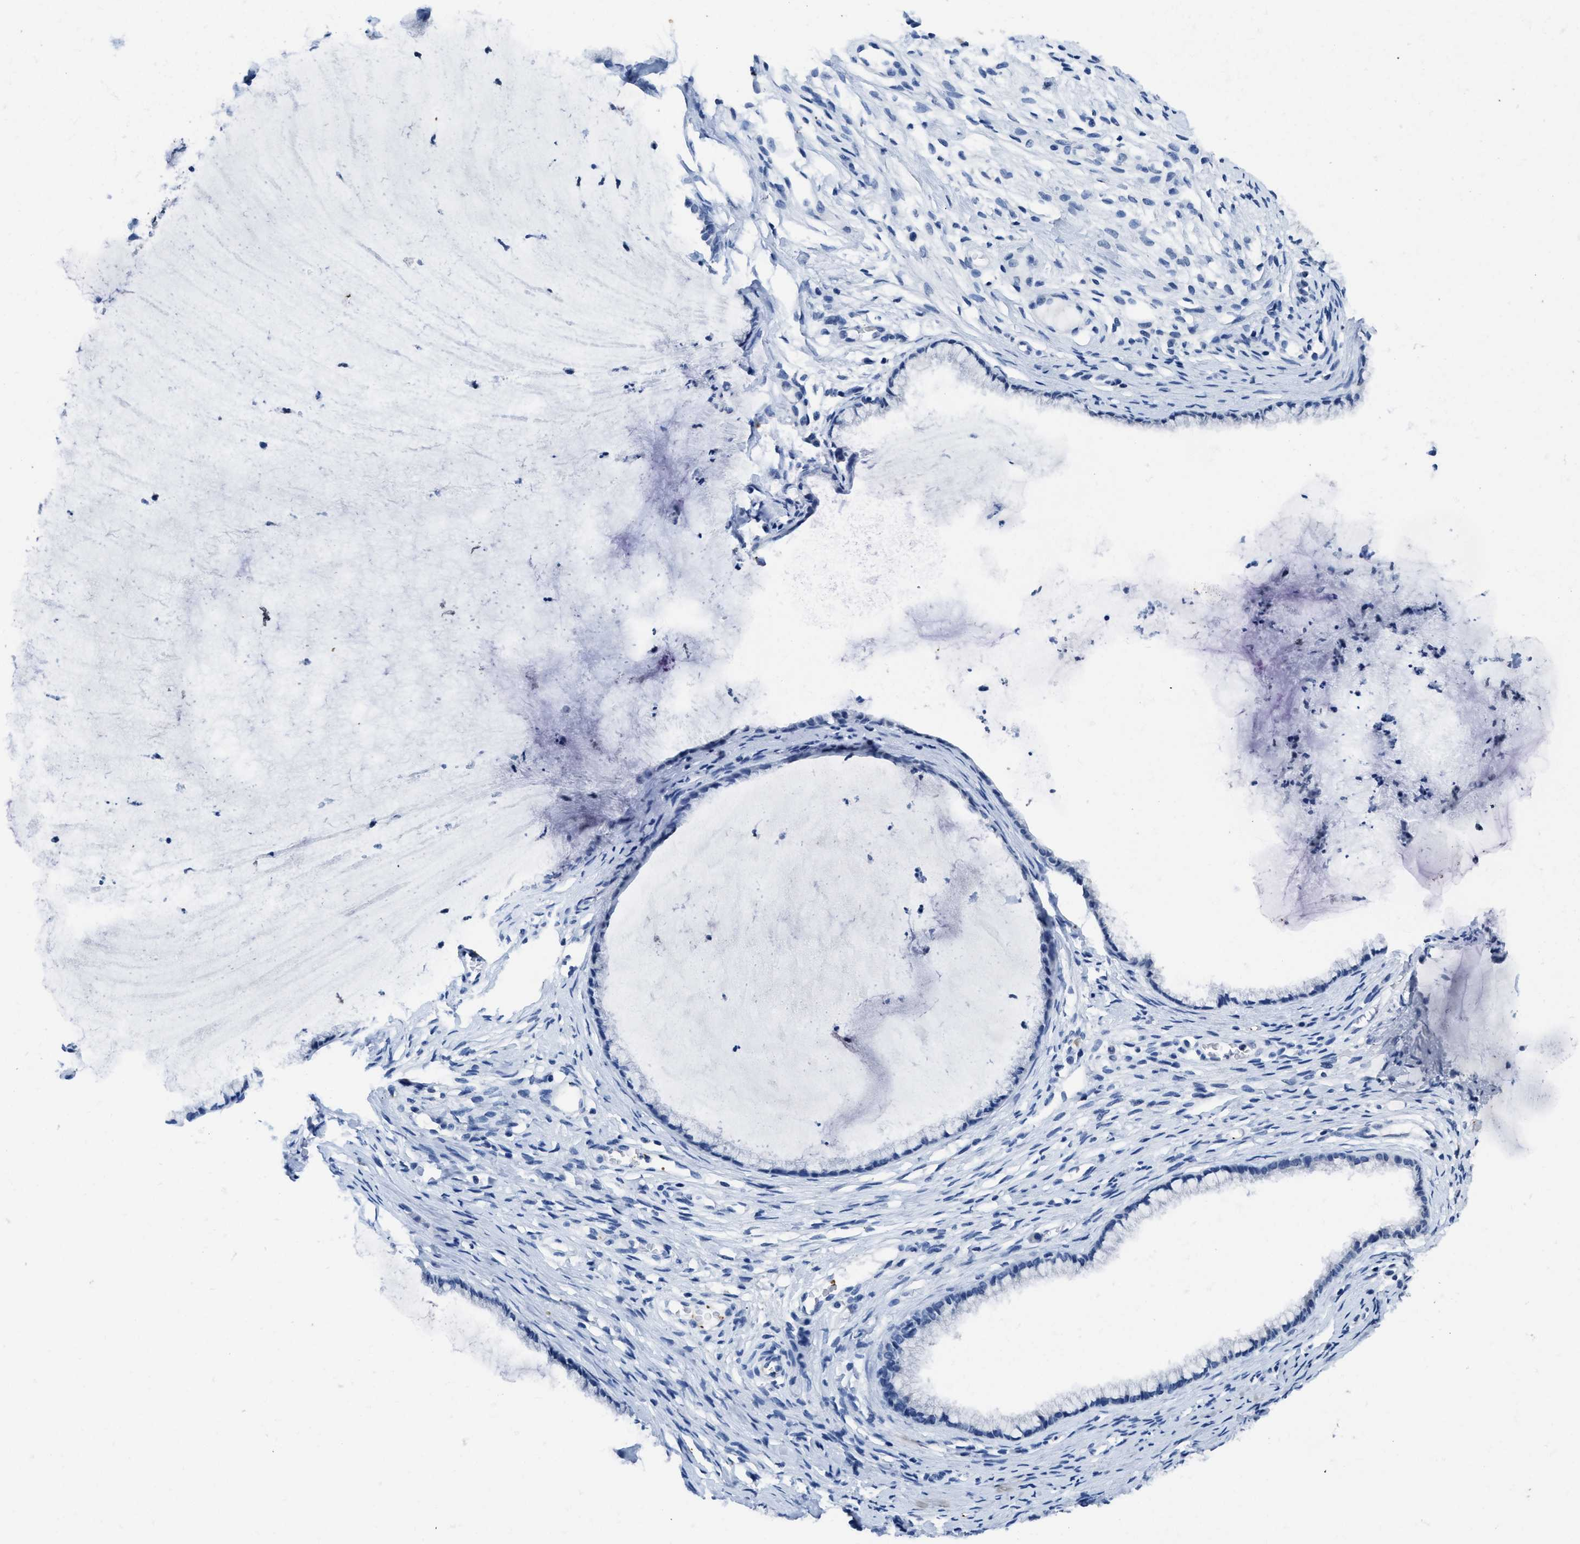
{"staining": {"intensity": "negative", "quantity": "none", "location": "none"}, "tissue": "cervix", "cell_type": "Glandular cells", "image_type": "normal", "snomed": [{"axis": "morphology", "description": "Normal tissue, NOS"}, {"axis": "topography", "description": "Cervix"}], "caption": "IHC histopathology image of normal cervix: cervix stained with DAB (3,3'-diaminobenzidine) exhibits no significant protein positivity in glandular cells.", "gene": "ITGA2B", "patient": {"sex": "female", "age": 77}}